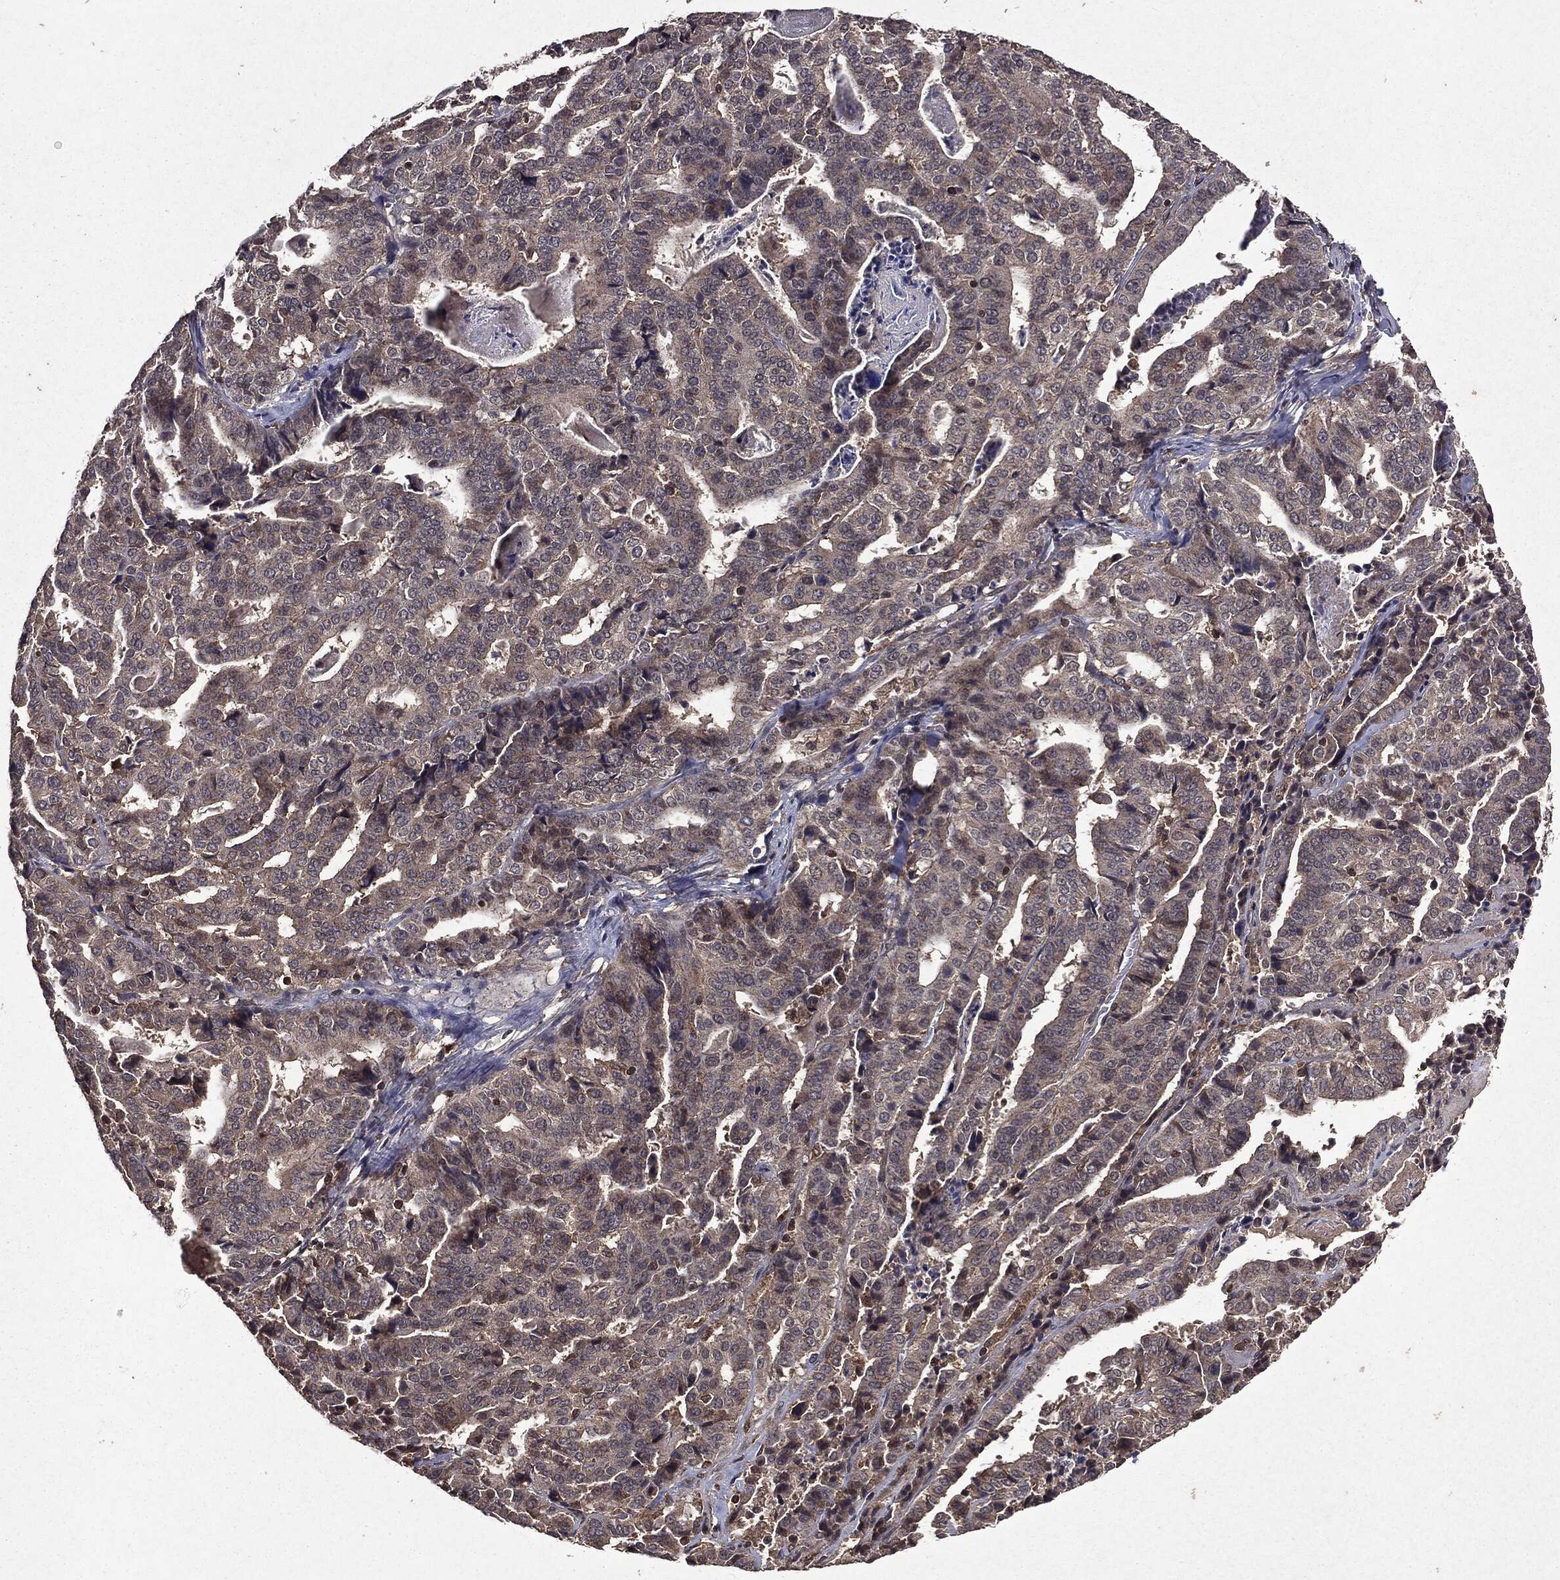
{"staining": {"intensity": "negative", "quantity": "none", "location": "none"}, "tissue": "stomach cancer", "cell_type": "Tumor cells", "image_type": "cancer", "snomed": [{"axis": "morphology", "description": "Adenocarcinoma, NOS"}, {"axis": "topography", "description": "Stomach"}], "caption": "IHC photomicrograph of neoplastic tissue: human stomach cancer (adenocarcinoma) stained with DAB shows no significant protein staining in tumor cells.", "gene": "MTOR", "patient": {"sex": "male", "age": 48}}